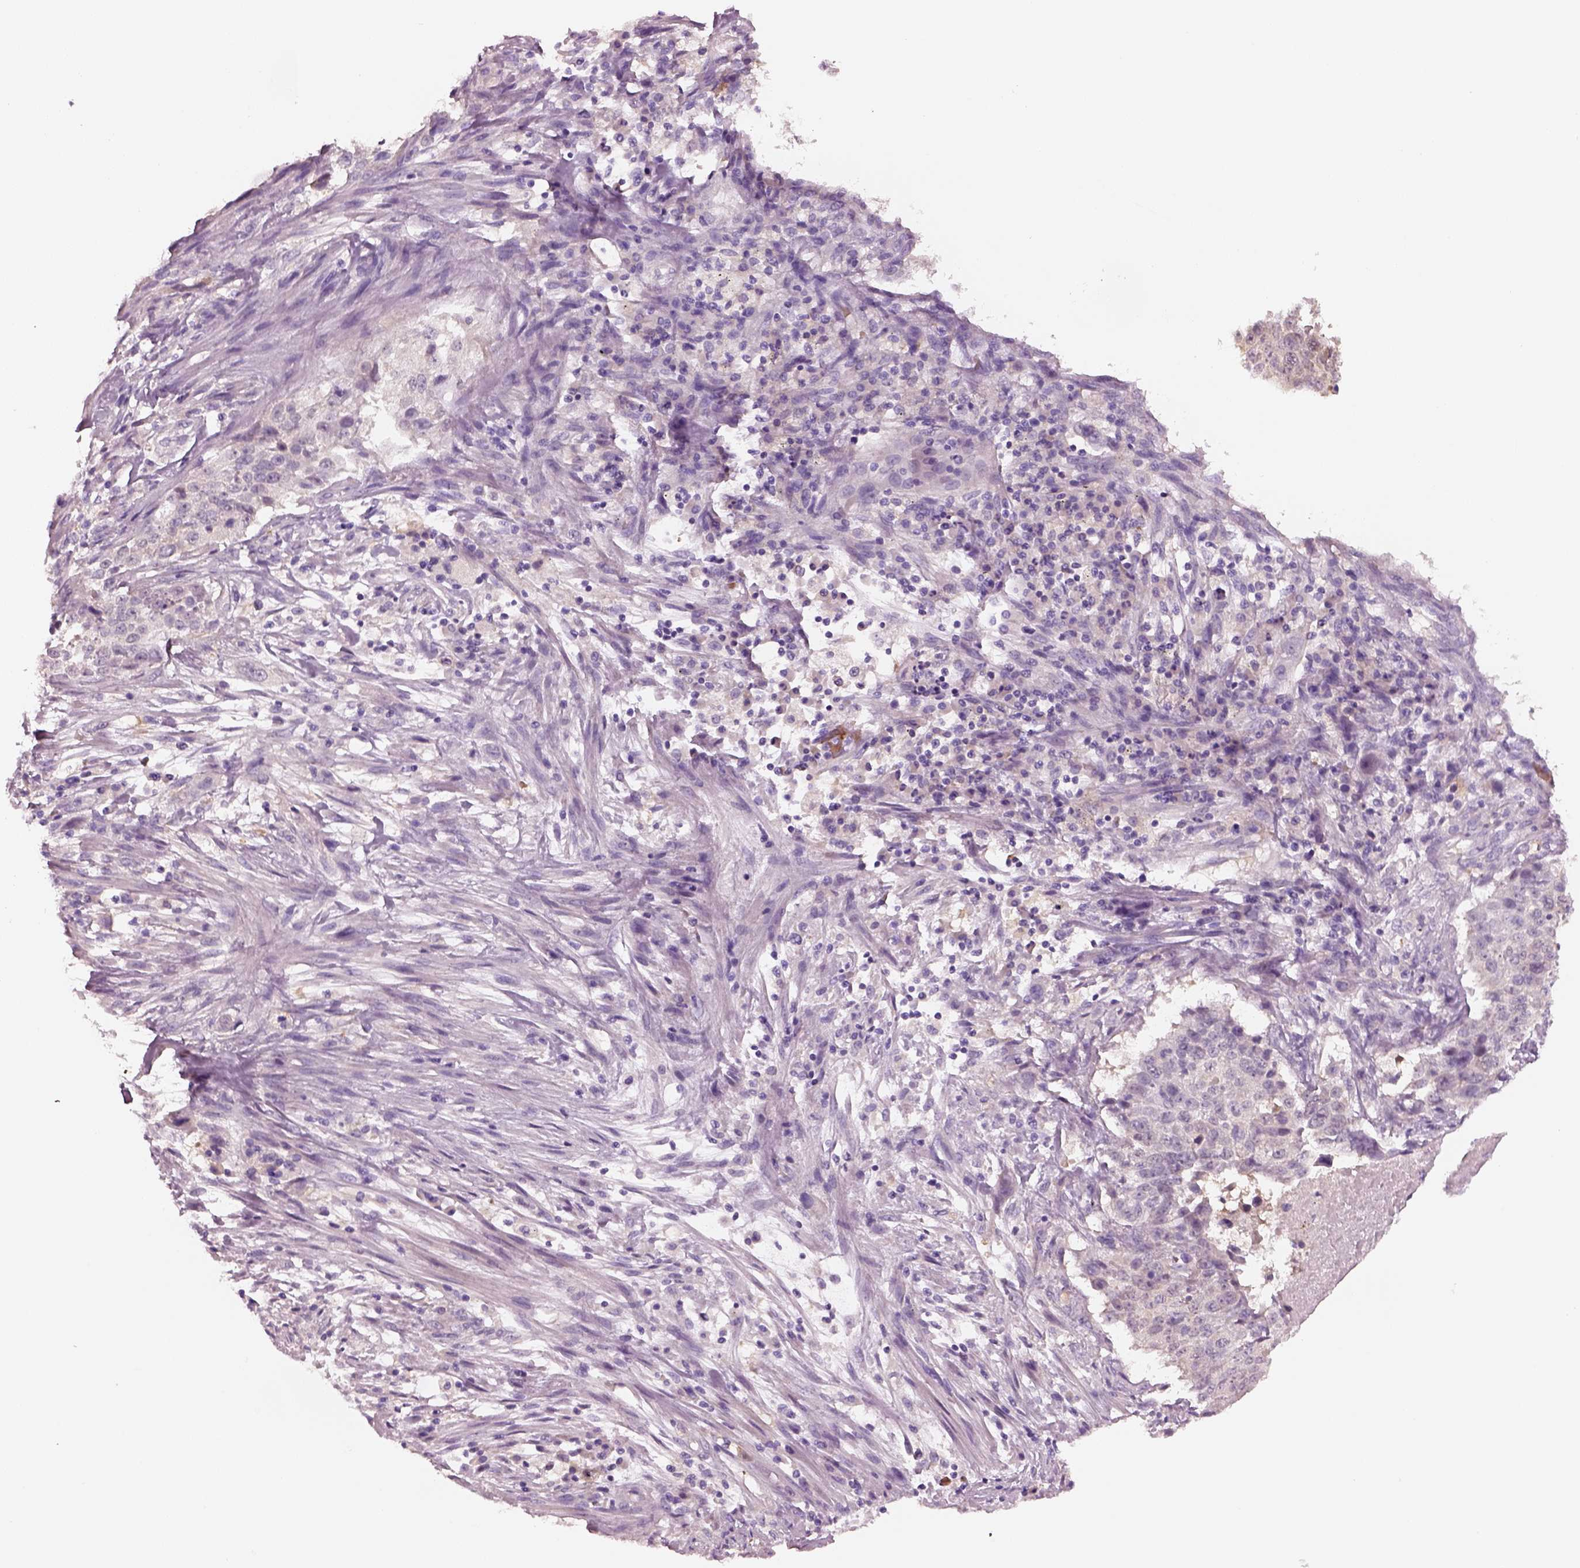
{"staining": {"intensity": "negative", "quantity": "none", "location": "none"}, "tissue": "lung cancer", "cell_type": "Tumor cells", "image_type": "cancer", "snomed": [{"axis": "morphology", "description": "Normal tissue, NOS"}, {"axis": "morphology", "description": "Squamous cell carcinoma, NOS"}, {"axis": "topography", "description": "Bronchus"}, {"axis": "topography", "description": "Lung"}], "caption": "A histopathology image of lung cancer stained for a protein demonstrates no brown staining in tumor cells.", "gene": "ELSPBP1", "patient": {"sex": "male", "age": 64}}